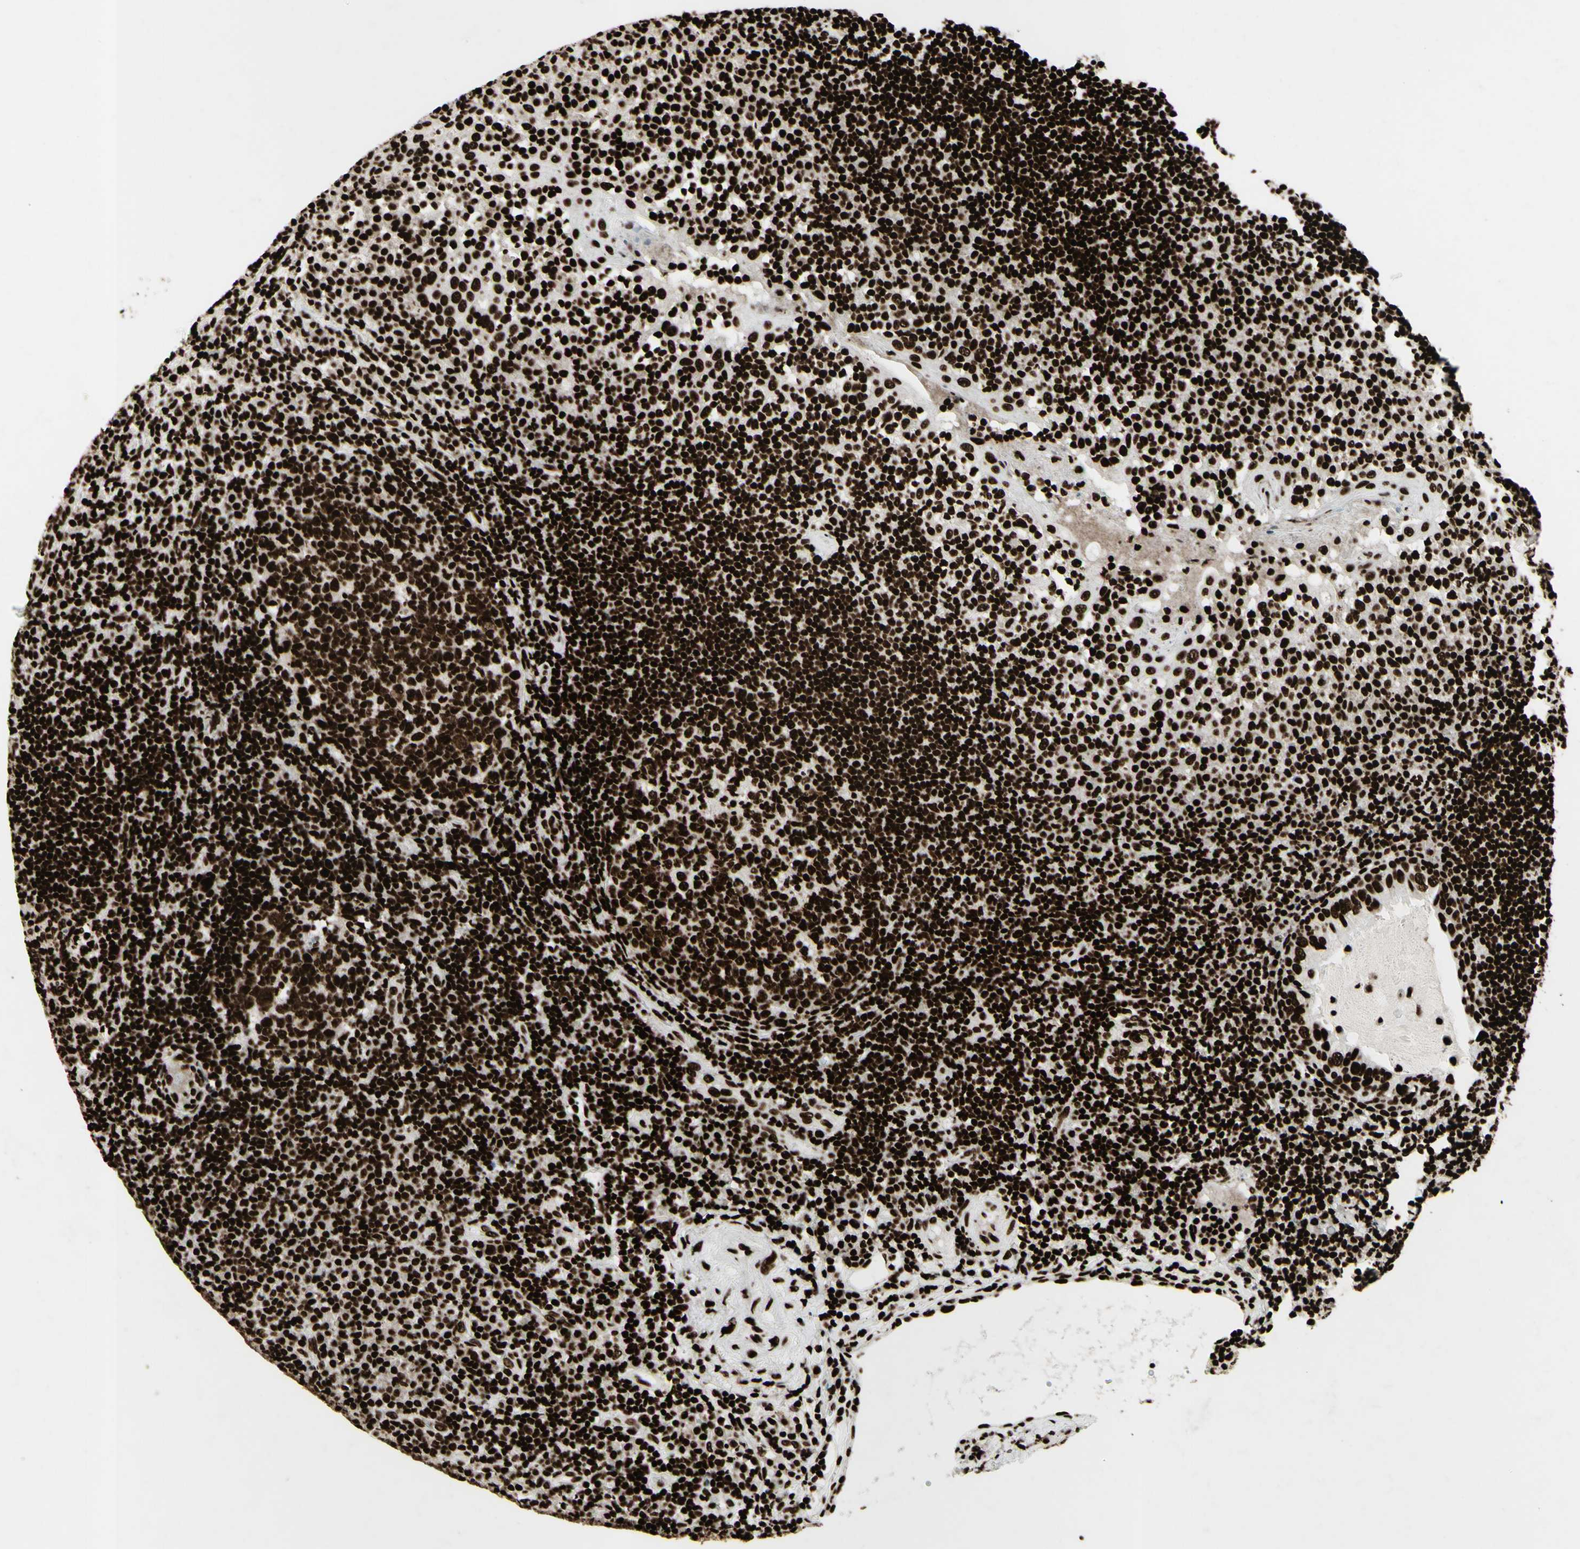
{"staining": {"intensity": "strong", "quantity": ">75%", "location": "nuclear"}, "tissue": "tonsil", "cell_type": "Germinal center cells", "image_type": "normal", "snomed": [{"axis": "morphology", "description": "Normal tissue, NOS"}, {"axis": "topography", "description": "Tonsil"}], "caption": "High-magnification brightfield microscopy of normal tonsil stained with DAB (3,3'-diaminobenzidine) (brown) and counterstained with hematoxylin (blue). germinal center cells exhibit strong nuclear staining is identified in approximately>75% of cells. (DAB (3,3'-diaminobenzidine) = brown stain, brightfield microscopy at high magnification).", "gene": "U2AF2", "patient": {"sex": "female", "age": 40}}